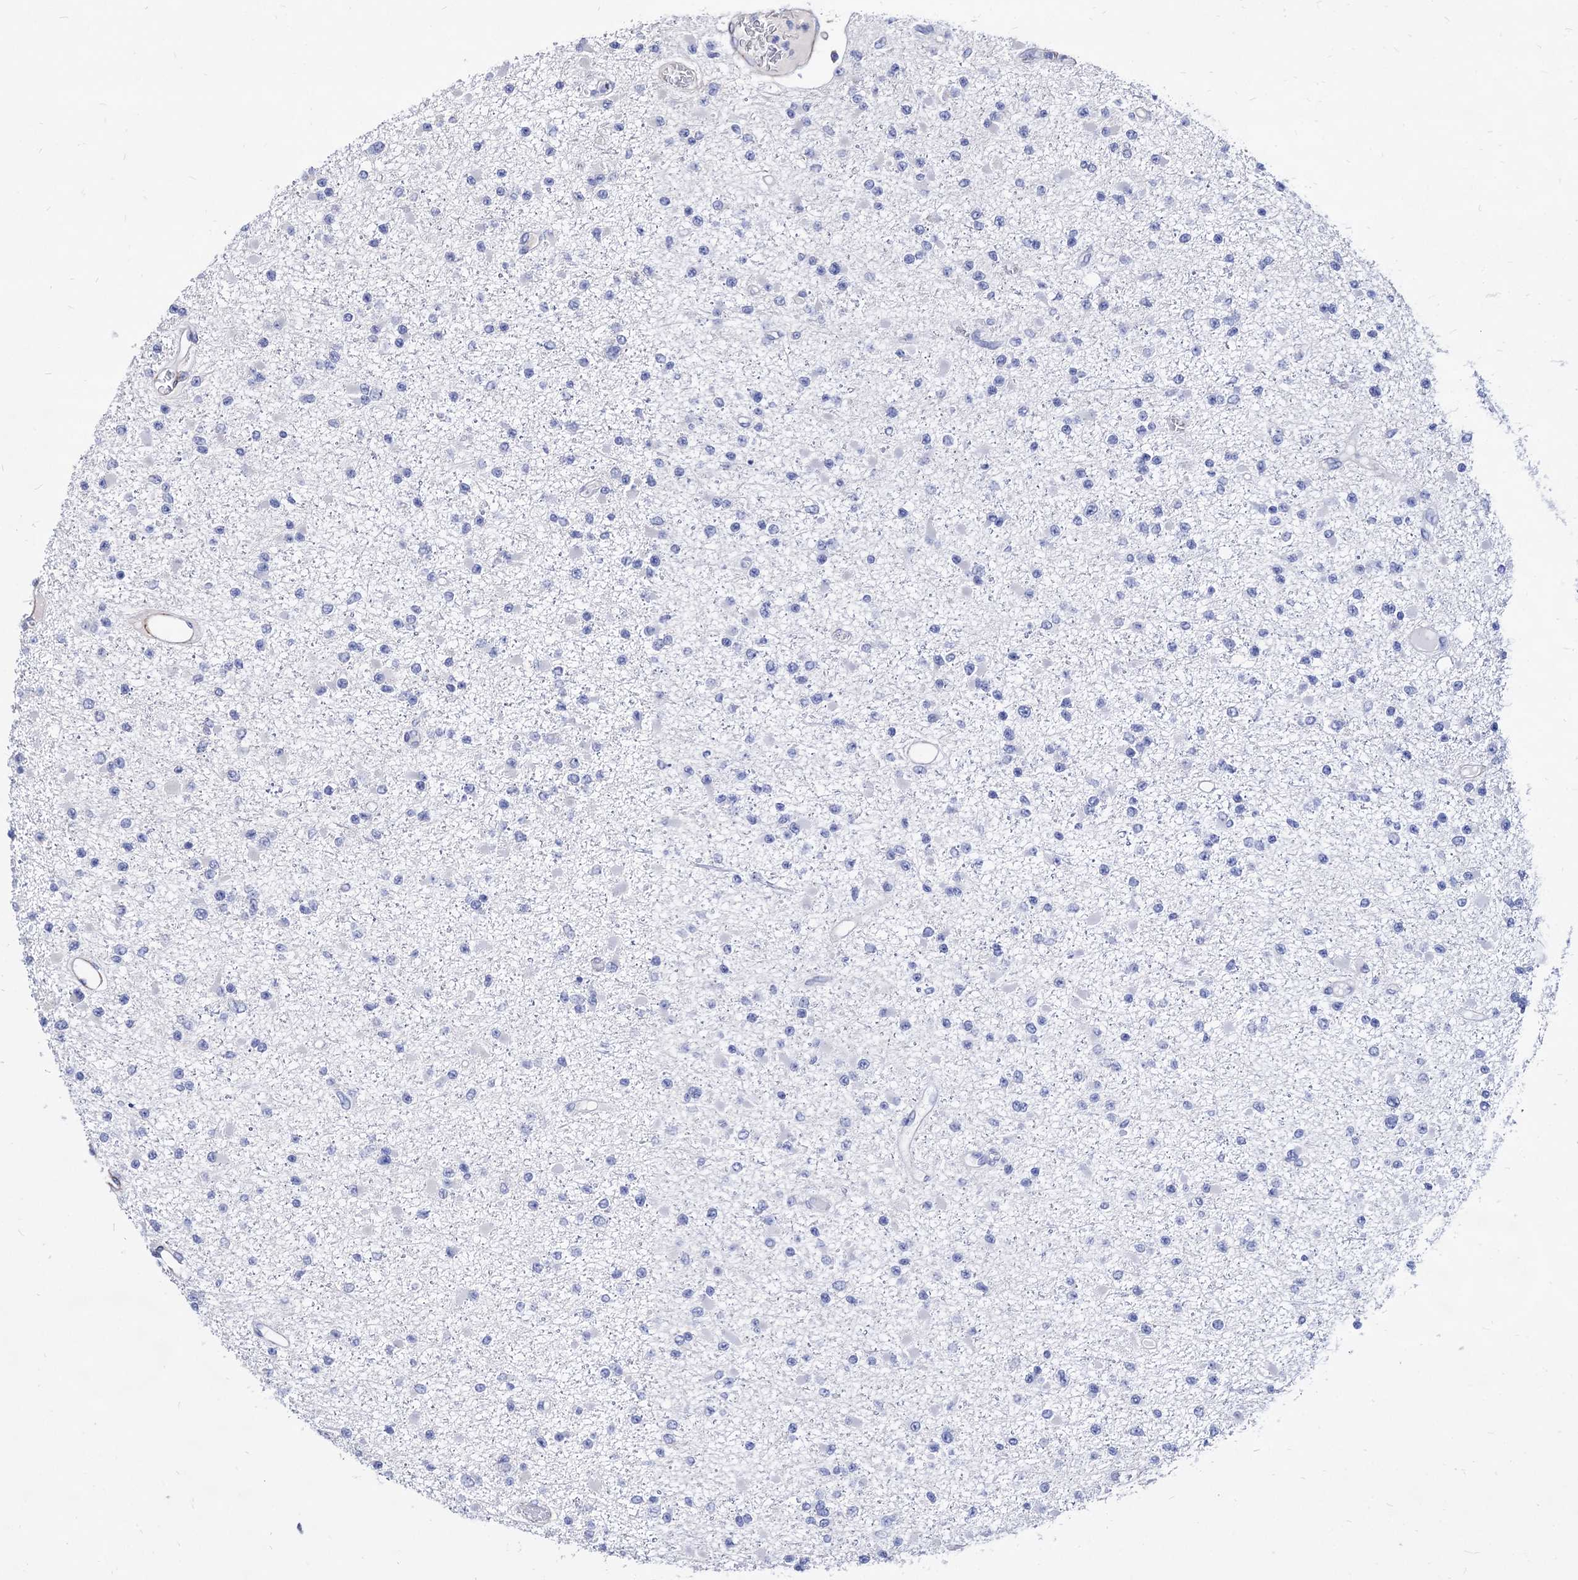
{"staining": {"intensity": "negative", "quantity": "none", "location": "none"}, "tissue": "glioma", "cell_type": "Tumor cells", "image_type": "cancer", "snomed": [{"axis": "morphology", "description": "Glioma, malignant, Low grade"}, {"axis": "topography", "description": "Brain"}], "caption": "The image displays no significant staining in tumor cells of glioma.", "gene": "WDR11", "patient": {"sex": "female", "age": 22}}